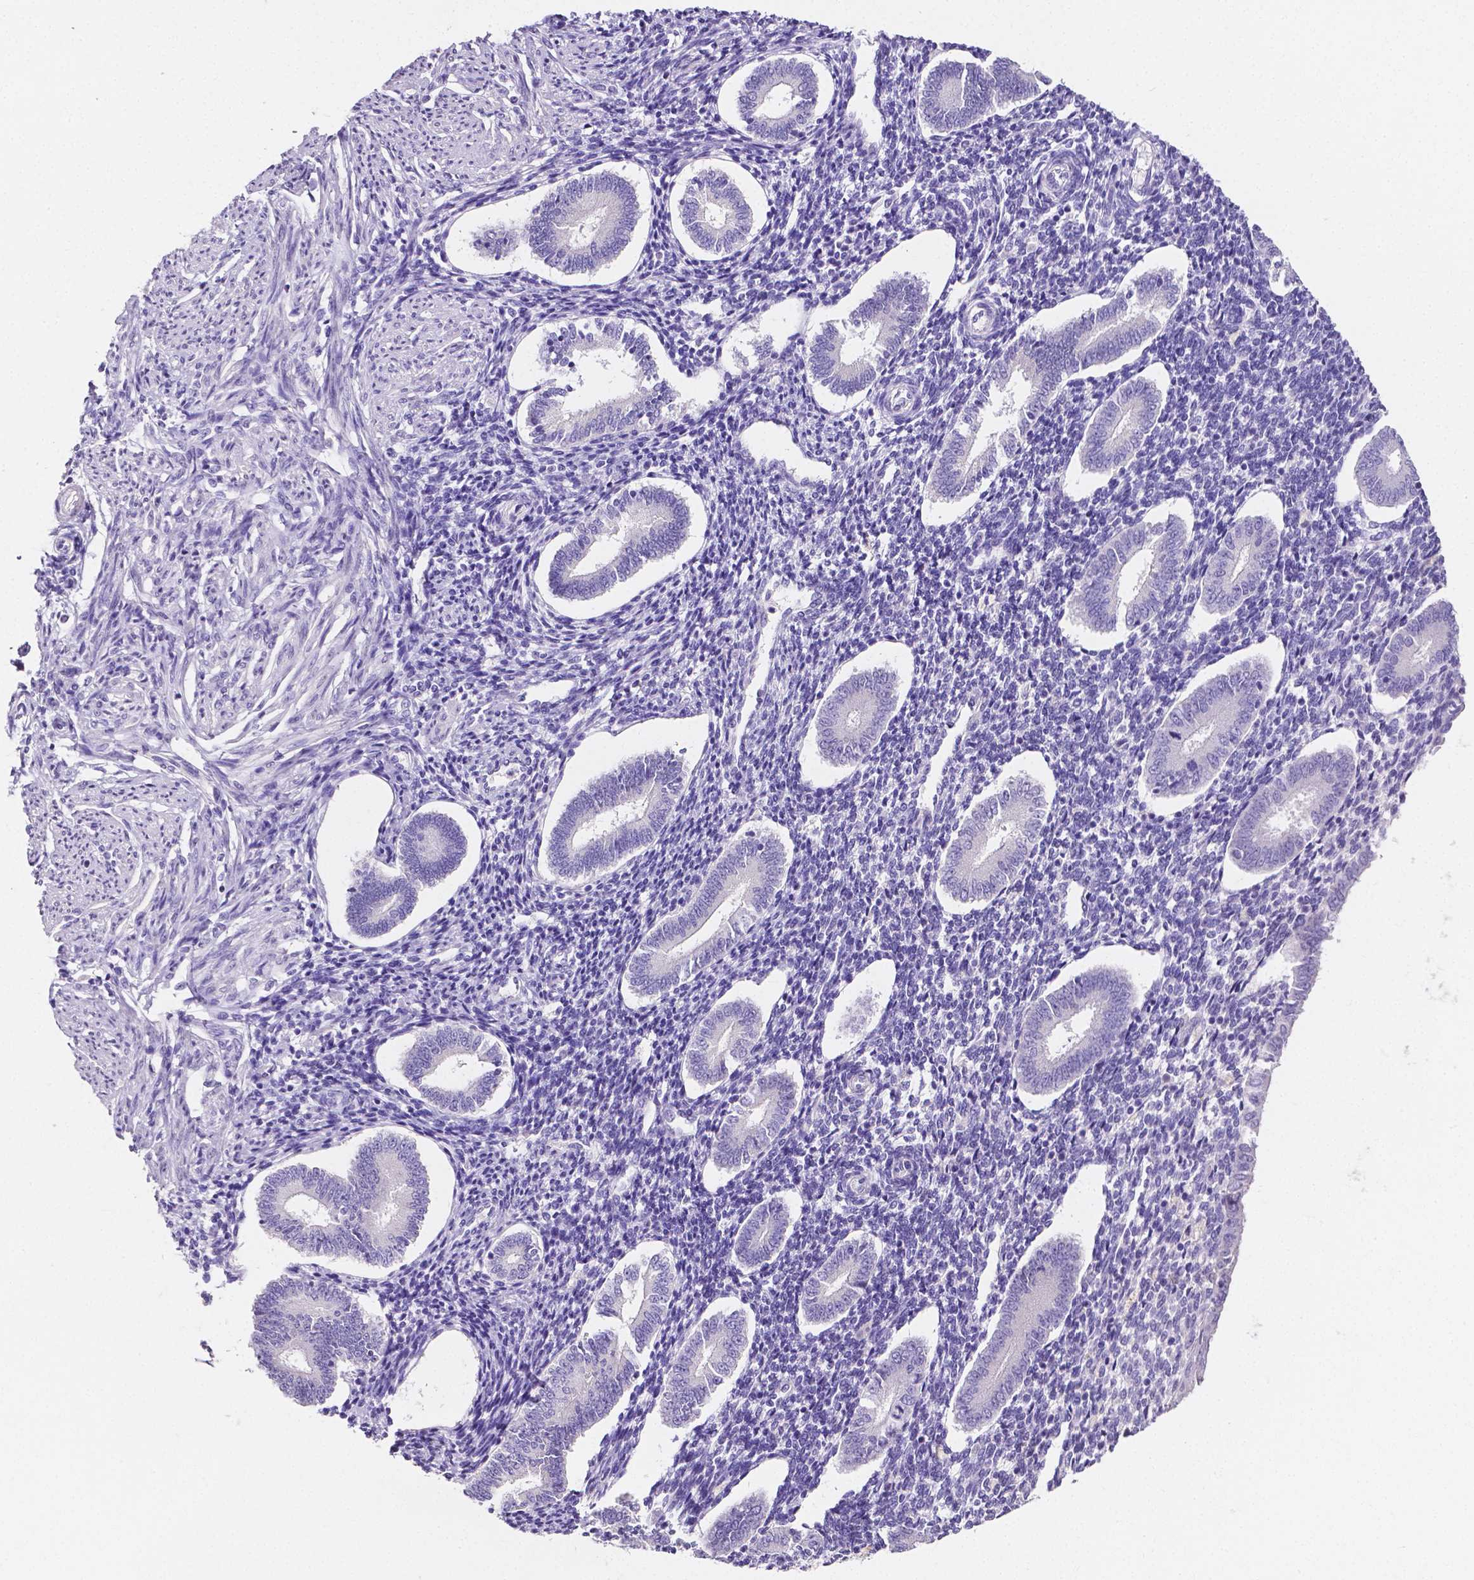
{"staining": {"intensity": "negative", "quantity": "none", "location": "none"}, "tissue": "endometrium", "cell_type": "Cells in endometrial stroma", "image_type": "normal", "snomed": [{"axis": "morphology", "description": "Normal tissue, NOS"}, {"axis": "topography", "description": "Endometrium"}], "caption": "An immunohistochemistry (IHC) histopathology image of normal endometrium is shown. There is no staining in cells in endometrial stroma of endometrium. The staining is performed using DAB brown chromogen with nuclei counter-stained in using hematoxylin.", "gene": "SLC22A2", "patient": {"sex": "female", "age": 40}}